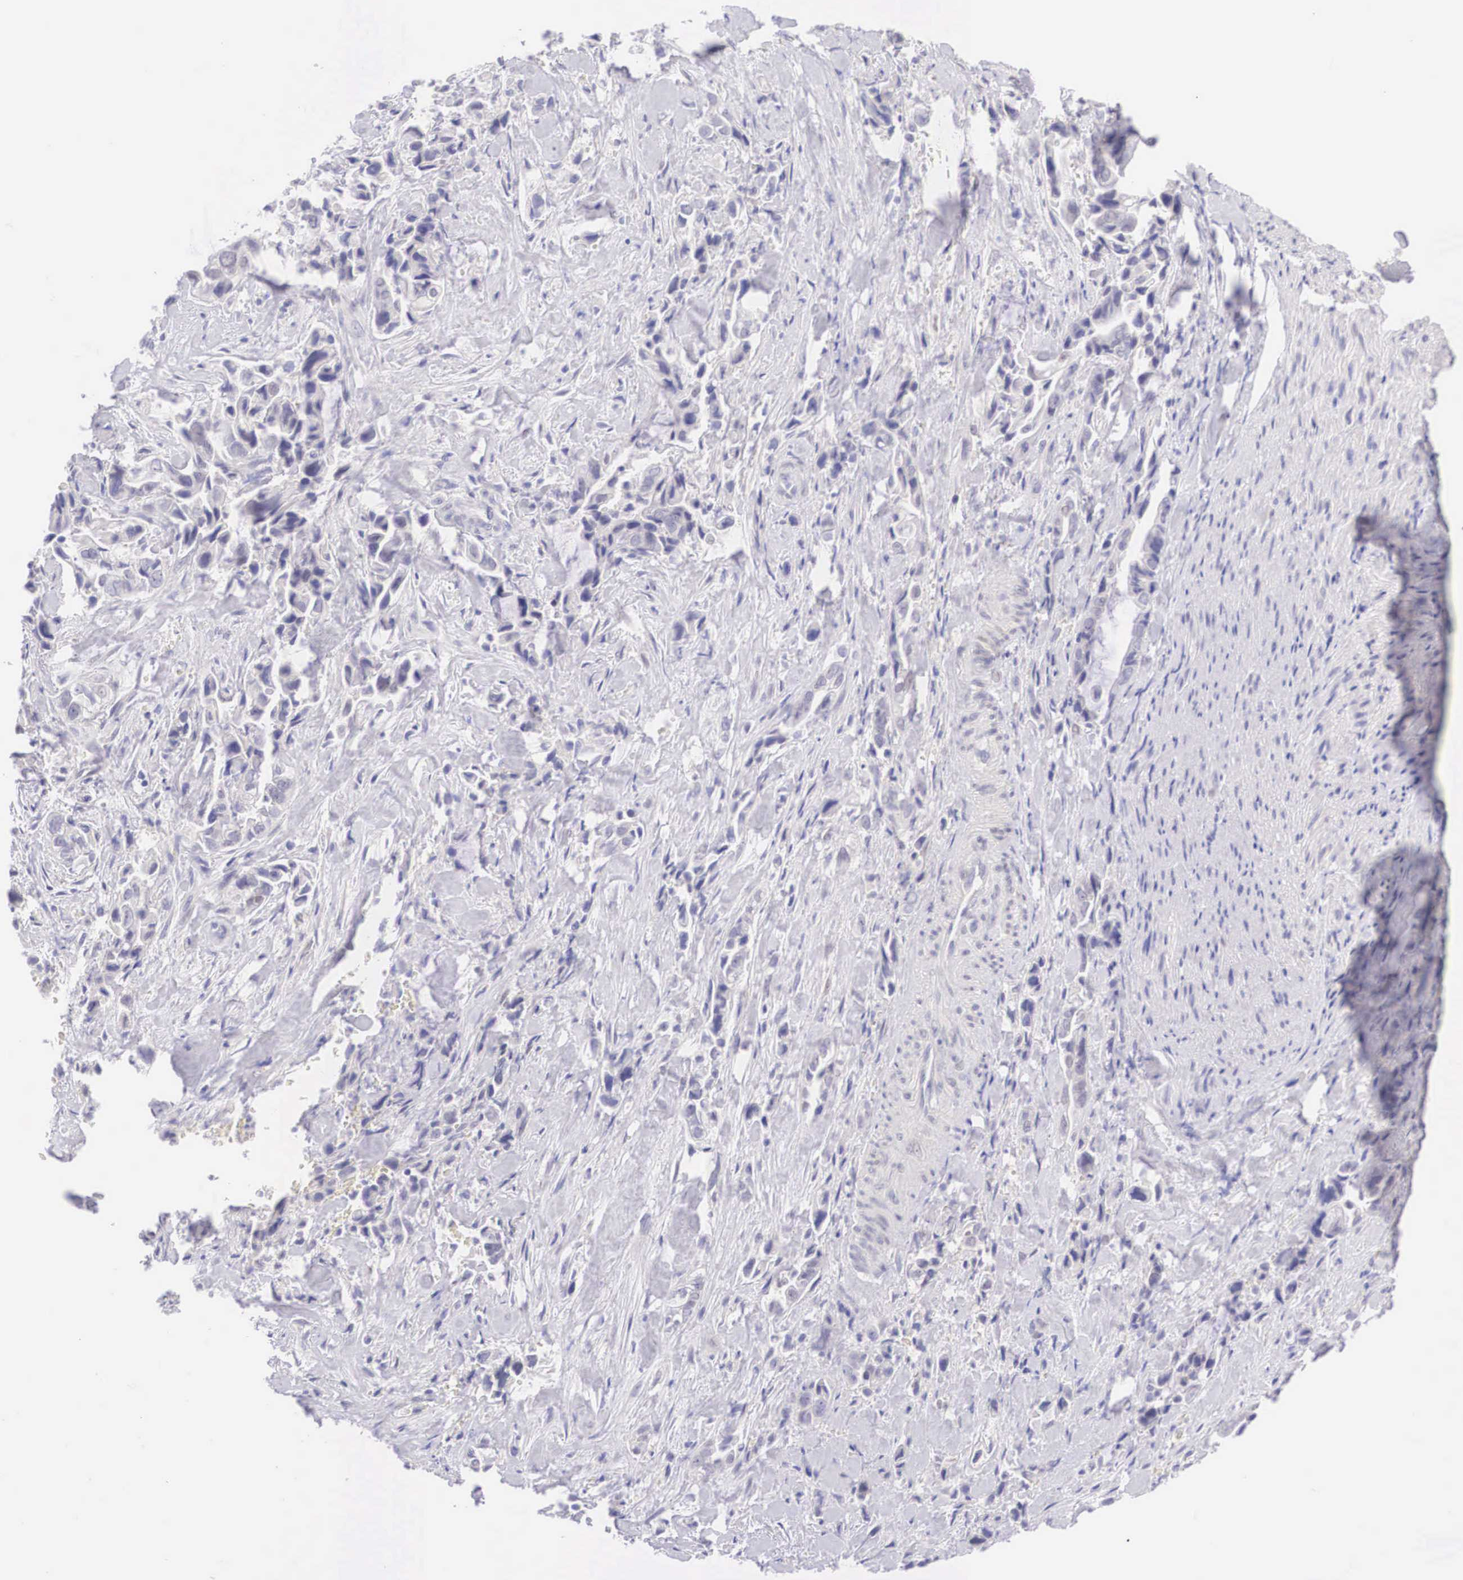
{"staining": {"intensity": "negative", "quantity": "none", "location": "none"}, "tissue": "pancreatic cancer", "cell_type": "Tumor cells", "image_type": "cancer", "snomed": [{"axis": "morphology", "description": "Adenocarcinoma, NOS"}, {"axis": "topography", "description": "Pancreas"}], "caption": "There is no significant staining in tumor cells of pancreatic cancer (adenocarcinoma).", "gene": "BCL6", "patient": {"sex": "male", "age": 69}}